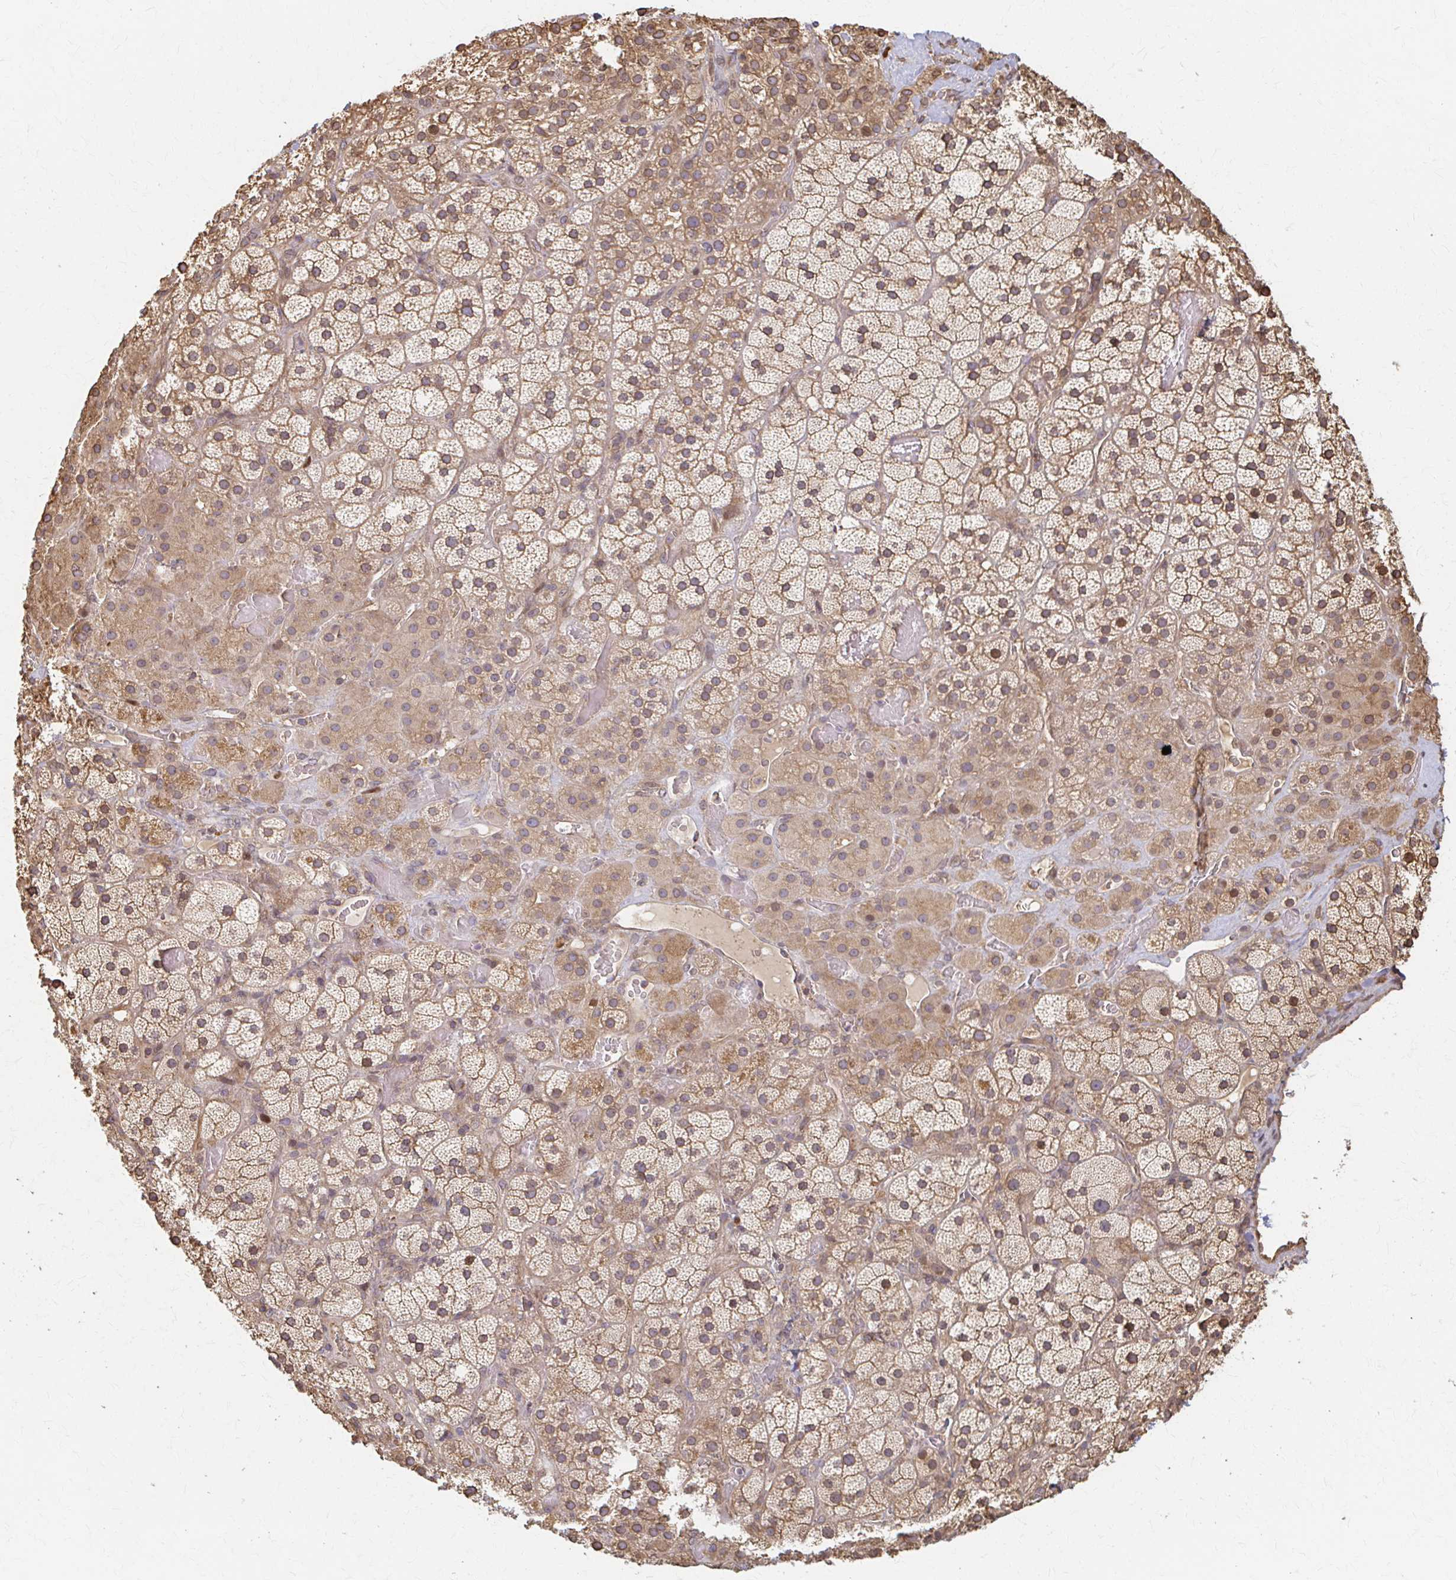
{"staining": {"intensity": "moderate", "quantity": ">75%", "location": "cytoplasmic/membranous"}, "tissue": "adrenal gland", "cell_type": "Glandular cells", "image_type": "normal", "snomed": [{"axis": "morphology", "description": "Normal tissue, NOS"}, {"axis": "topography", "description": "Adrenal gland"}], "caption": "Immunohistochemical staining of unremarkable adrenal gland exhibits medium levels of moderate cytoplasmic/membranous positivity in about >75% of glandular cells. (DAB (3,3'-diaminobenzidine) = brown stain, brightfield microscopy at high magnification).", "gene": "ARHGAP35", "patient": {"sex": "male", "age": 57}}